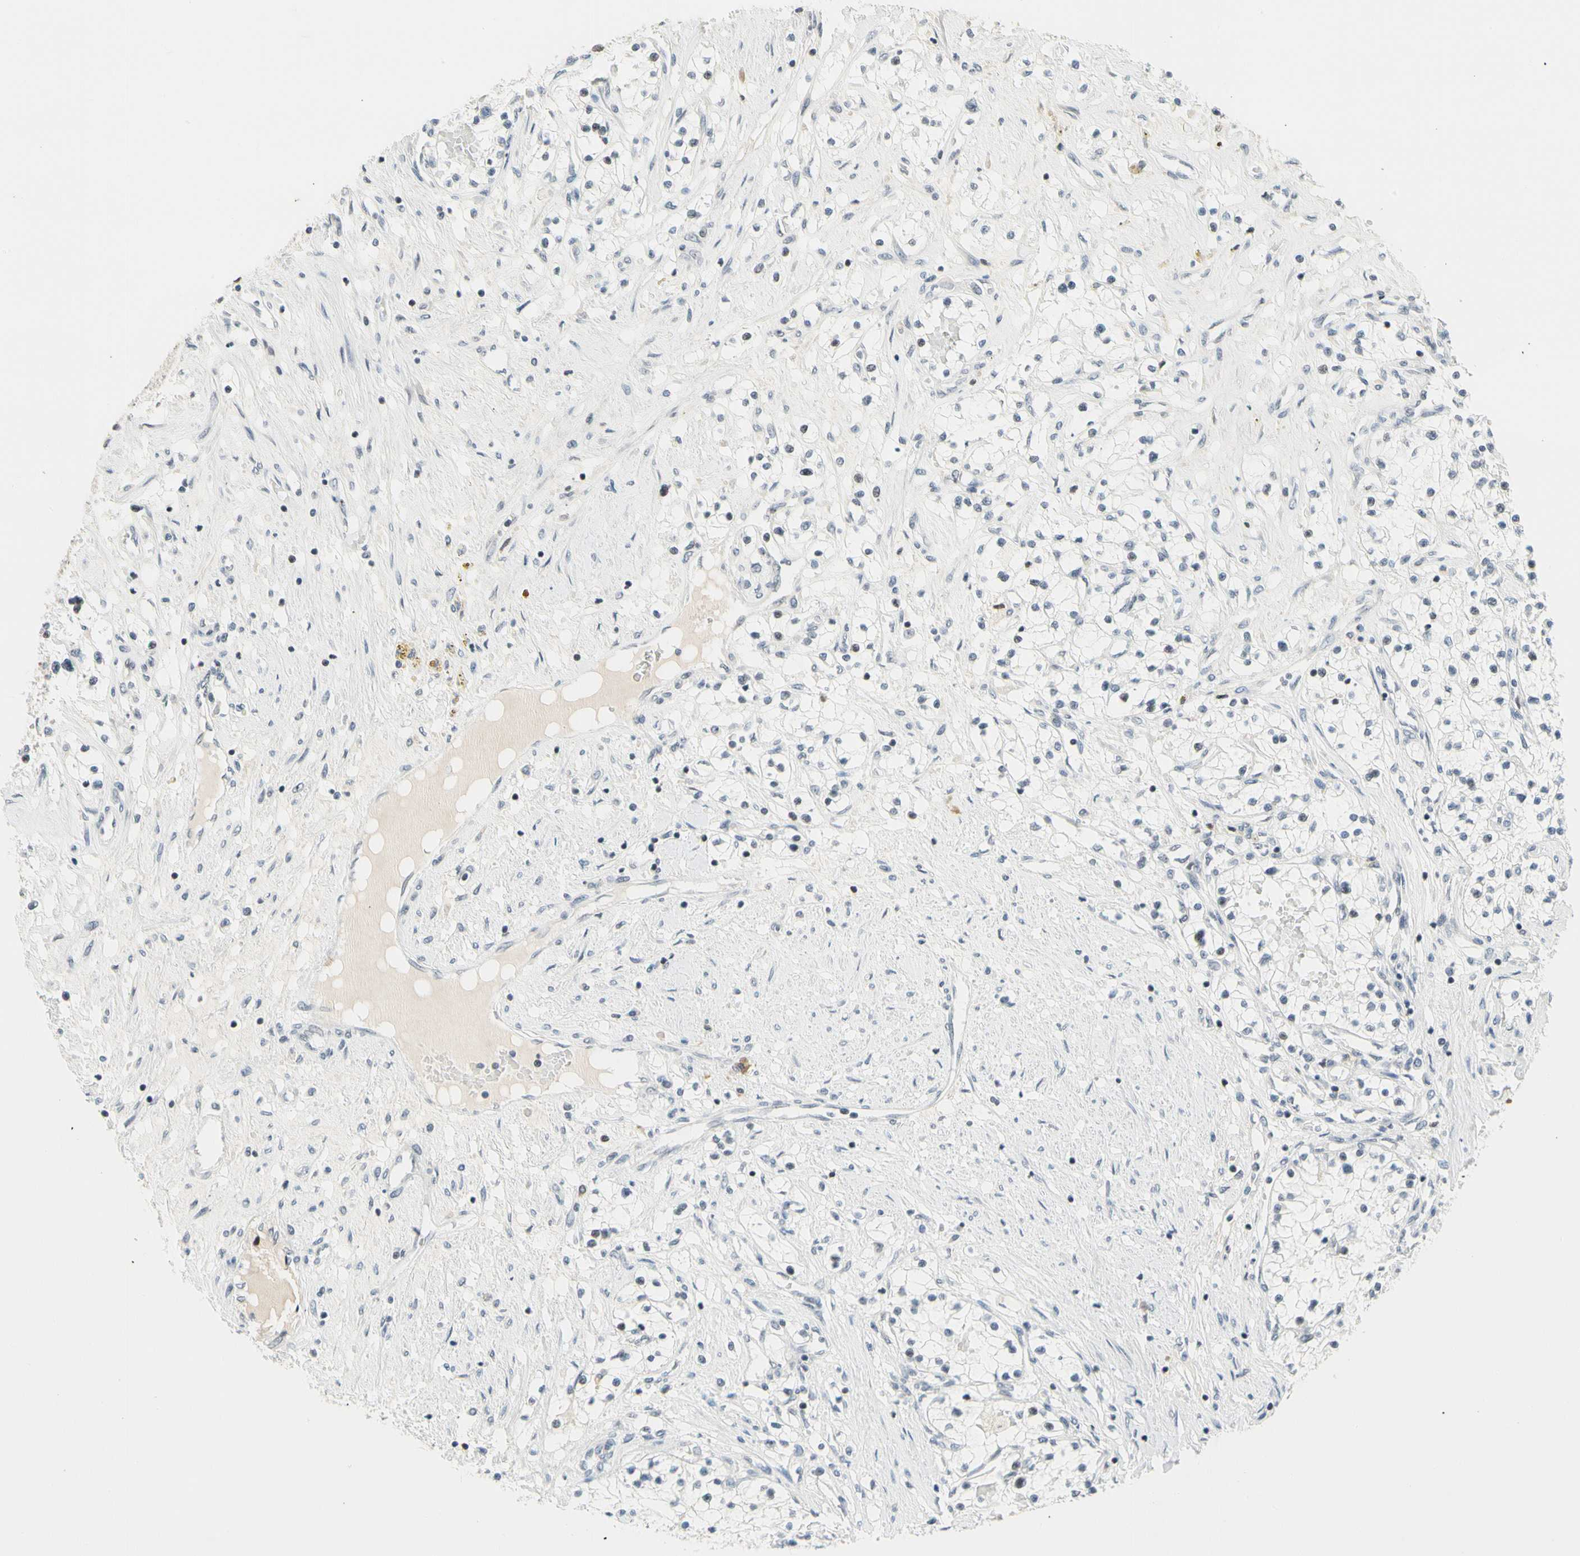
{"staining": {"intensity": "negative", "quantity": "none", "location": "none"}, "tissue": "renal cancer", "cell_type": "Tumor cells", "image_type": "cancer", "snomed": [{"axis": "morphology", "description": "Adenocarcinoma, NOS"}, {"axis": "topography", "description": "Kidney"}], "caption": "Immunohistochemistry (IHC) histopathology image of neoplastic tissue: renal cancer stained with DAB exhibits no significant protein expression in tumor cells.", "gene": "ZSCAN16", "patient": {"sex": "male", "age": 68}}